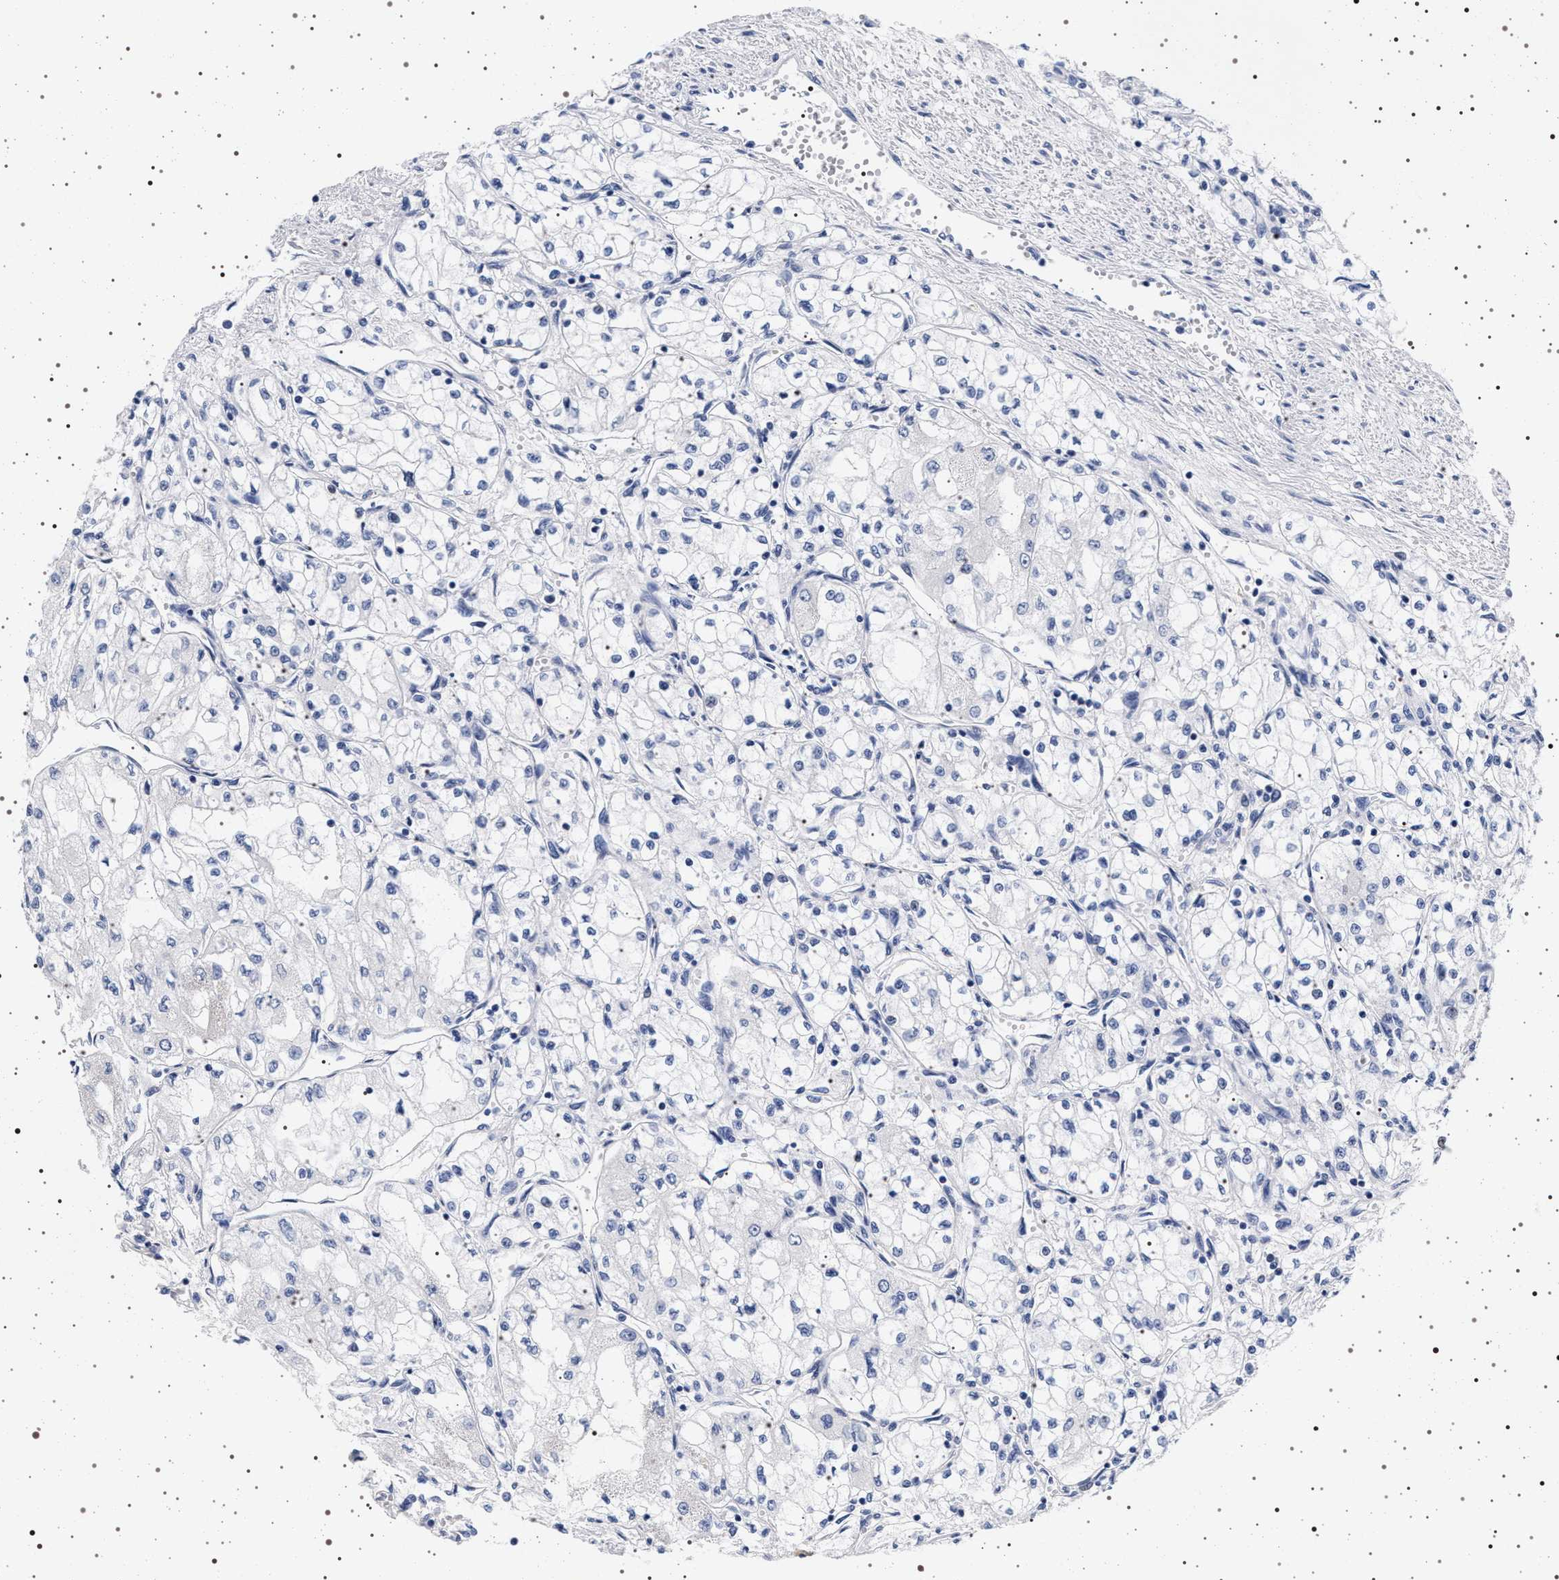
{"staining": {"intensity": "negative", "quantity": "none", "location": "none"}, "tissue": "renal cancer", "cell_type": "Tumor cells", "image_type": "cancer", "snomed": [{"axis": "morphology", "description": "Normal tissue, NOS"}, {"axis": "morphology", "description": "Adenocarcinoma, NOS"}, {"axis": "topography", "description": "Kidney"}], "caption": "Immunohistochemical staining of human renal cancer (adenocarcinoma) displays no significant expression in tumor cells.", "gene": "MAPK10", "patient": {"sex": "male", "age": 59}}